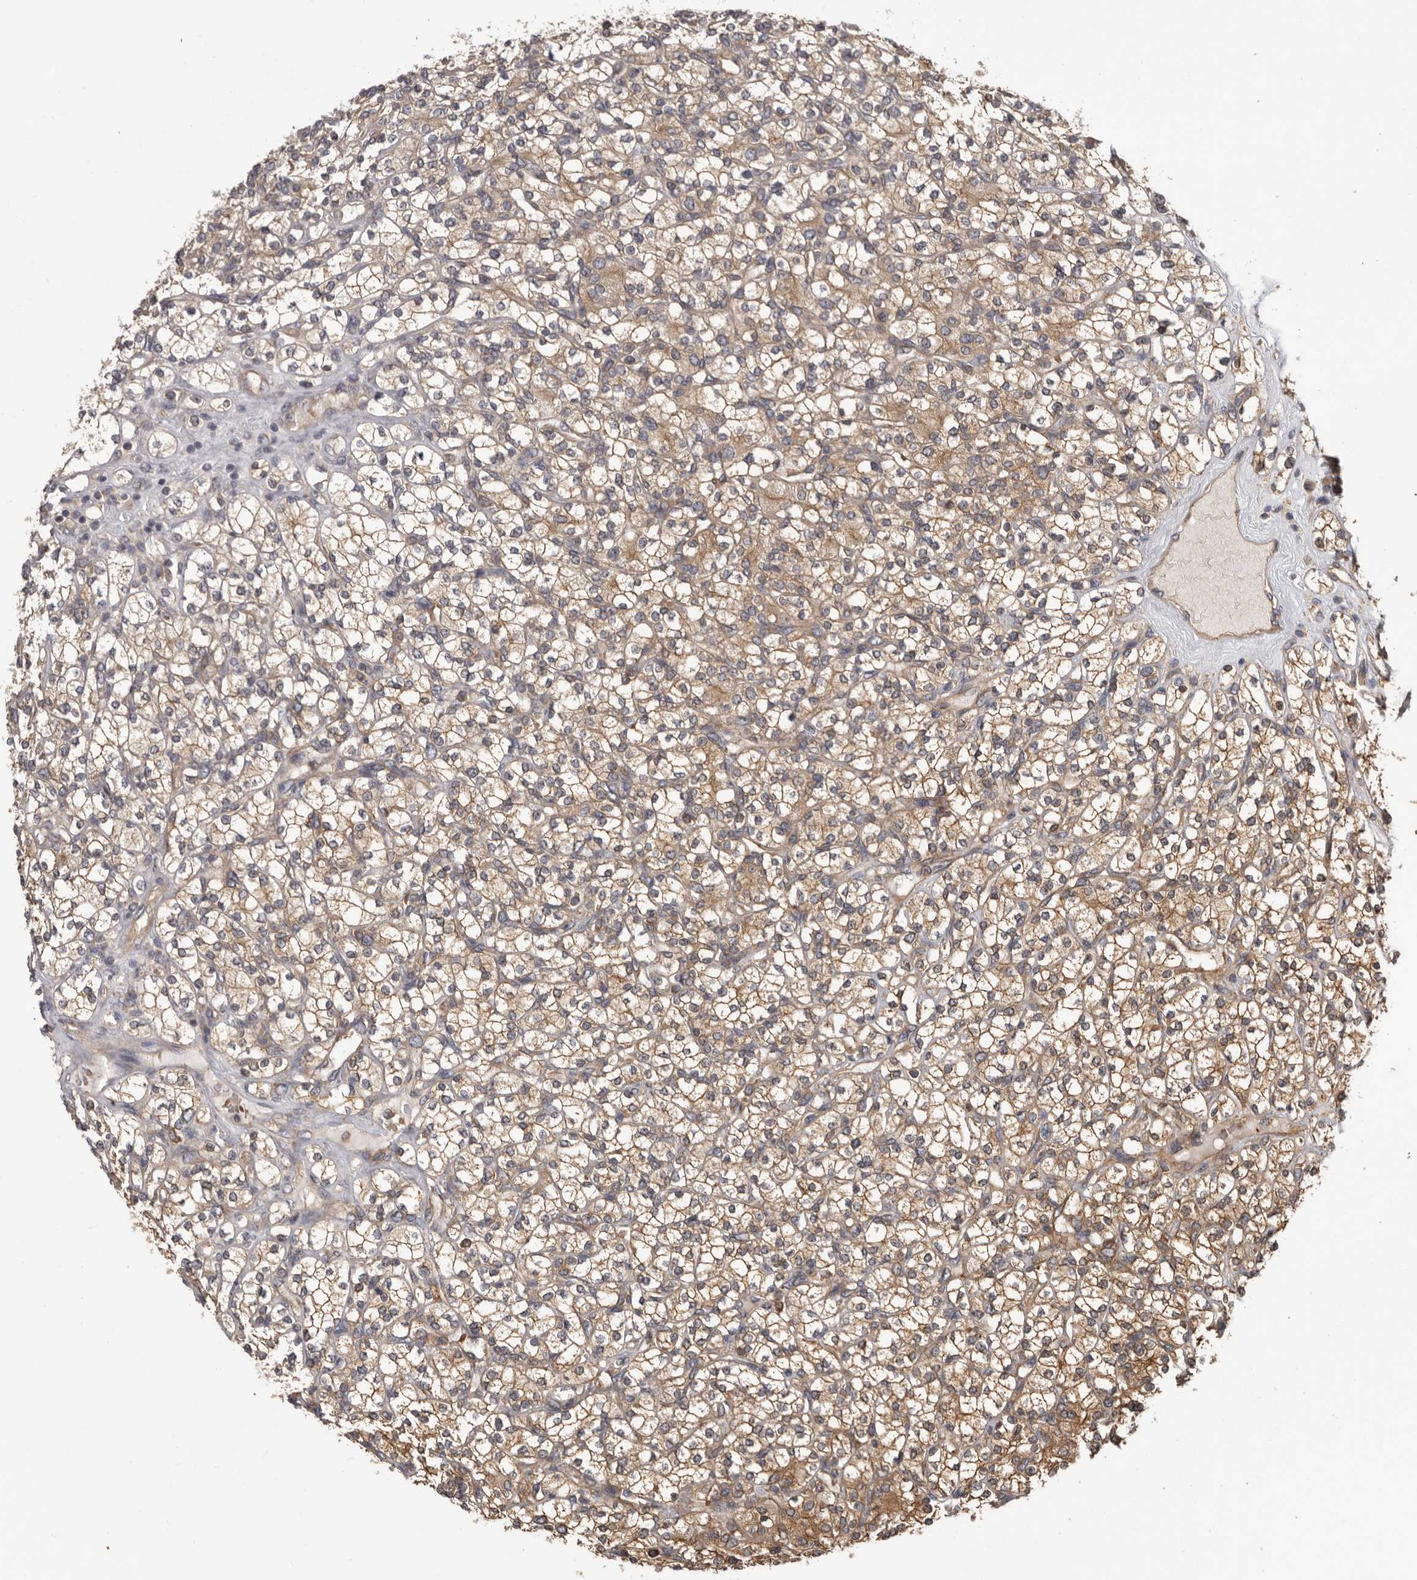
{"staining": {"intensity": "weak", "quantity": ">75%", "location": "cytoplasmic/membranous"}, "tissue": "renal cancer", "cell_type": "Tumor cells", "image_type": "cancer", "snomed": [{"axis": "morphology", "description": "Adenocarcinoma, NOS"}, {"axis": "topography", "description": "Kidney"}], "caption": "High-power microscopy captured an IHC photomicrograph of renal adenocarcinoma, revealing weak cytoplasmic/membranous positivity in about >75% of tumor cells.", "gene": "DARS1", "patient": {"sex": "male", "age": 77}}